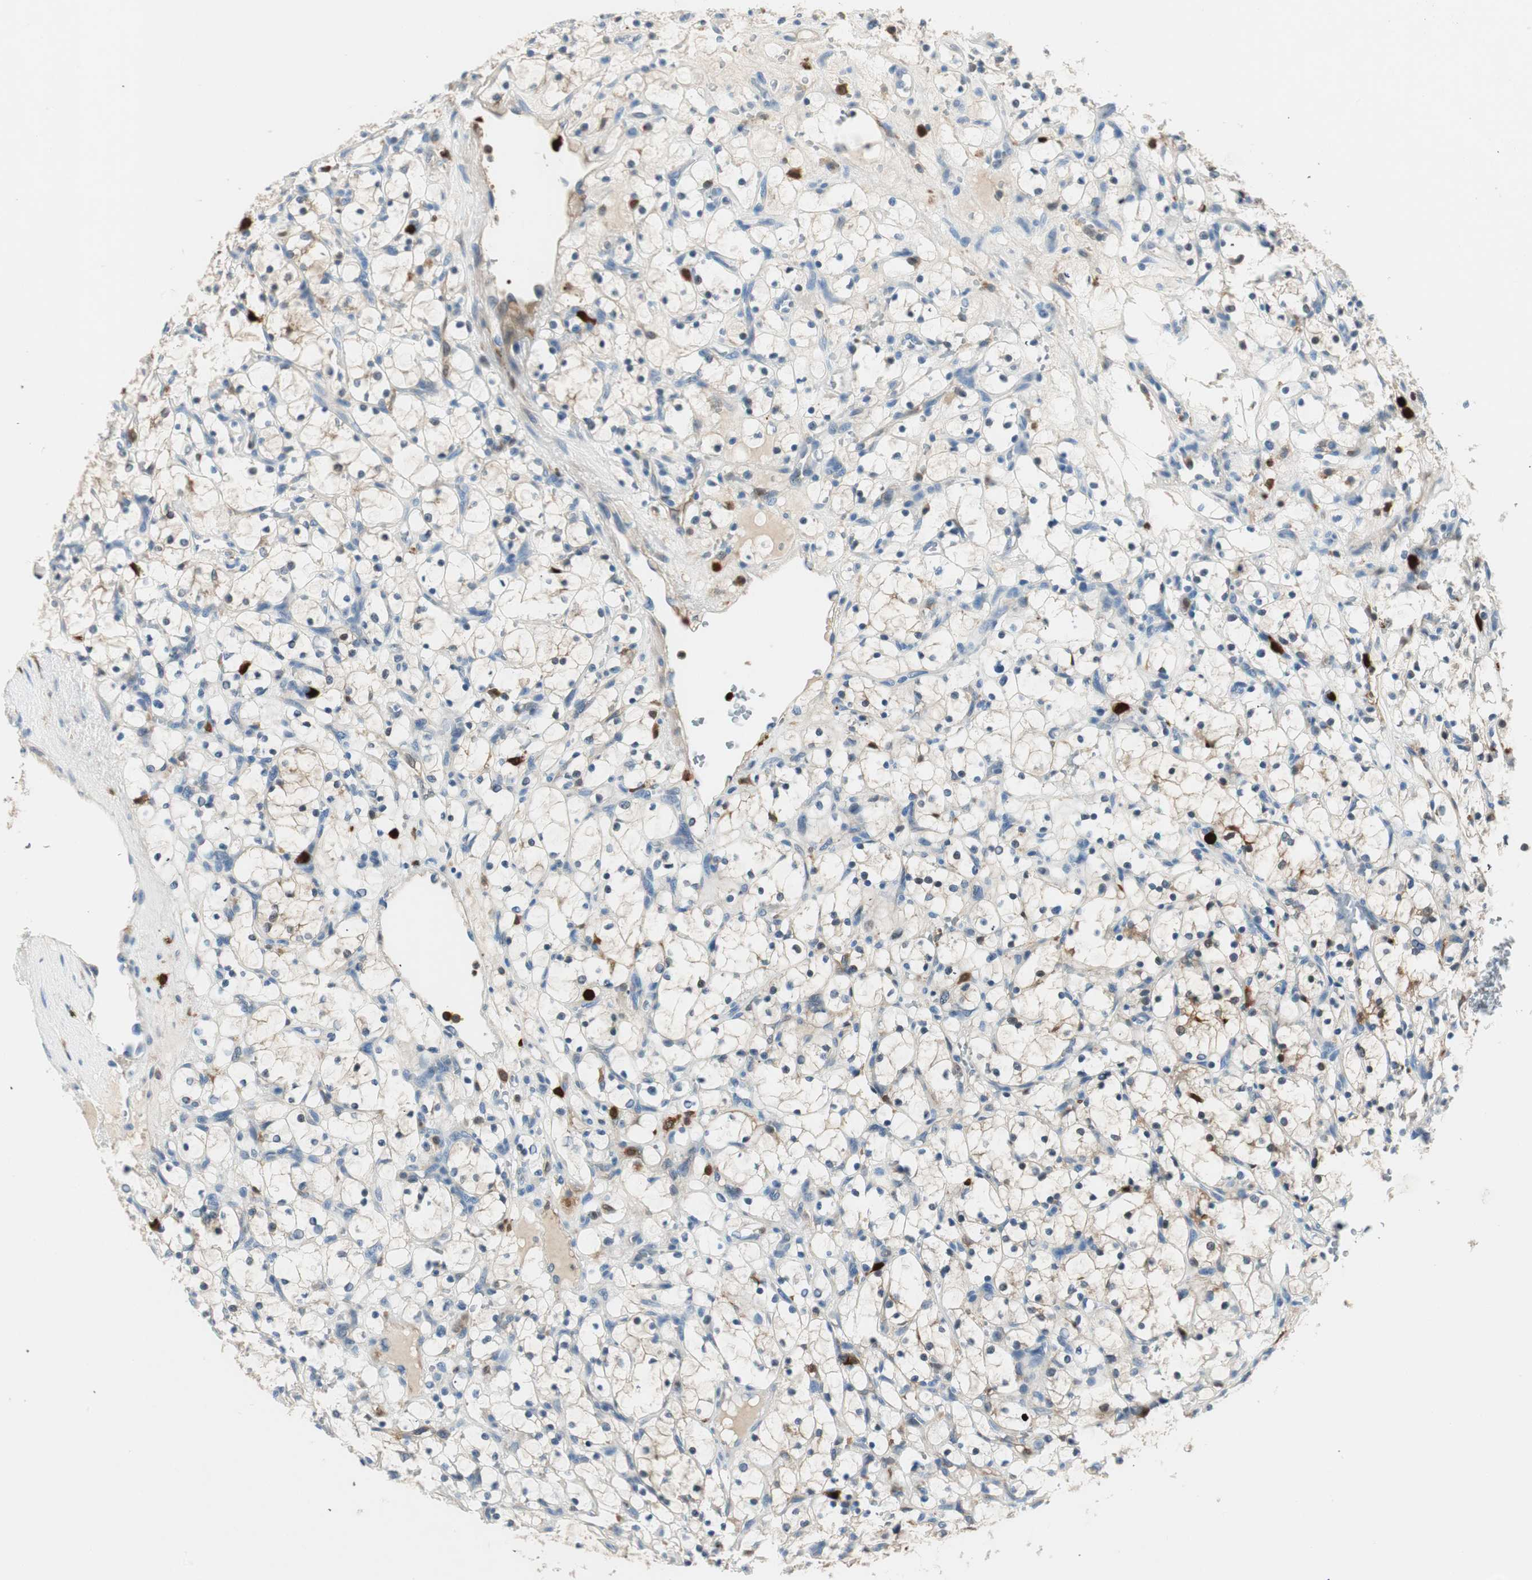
{"staining": {"intensity": "negative", "quantity": "none", "location": "none"}, "tissue": "renal cancer", "cell_type": "Tumor cells", "image_type": "cancer", "snomed": [{"axis": "morphology", "description": "Adenocarcinoma, NOS"}, {"axis": "topography", "description": "Kidney"}], "caption": "Renal cancer was stained to show a protein in brown. There is no significant positivity in tumor cells. Brightfield microscopy of immunohistochemistry stained with DAB (brown) and hematoxylin (blue), captured at high magnification.", "gene": "COTL1", "patient": {"sex": "female", "age": 69}}